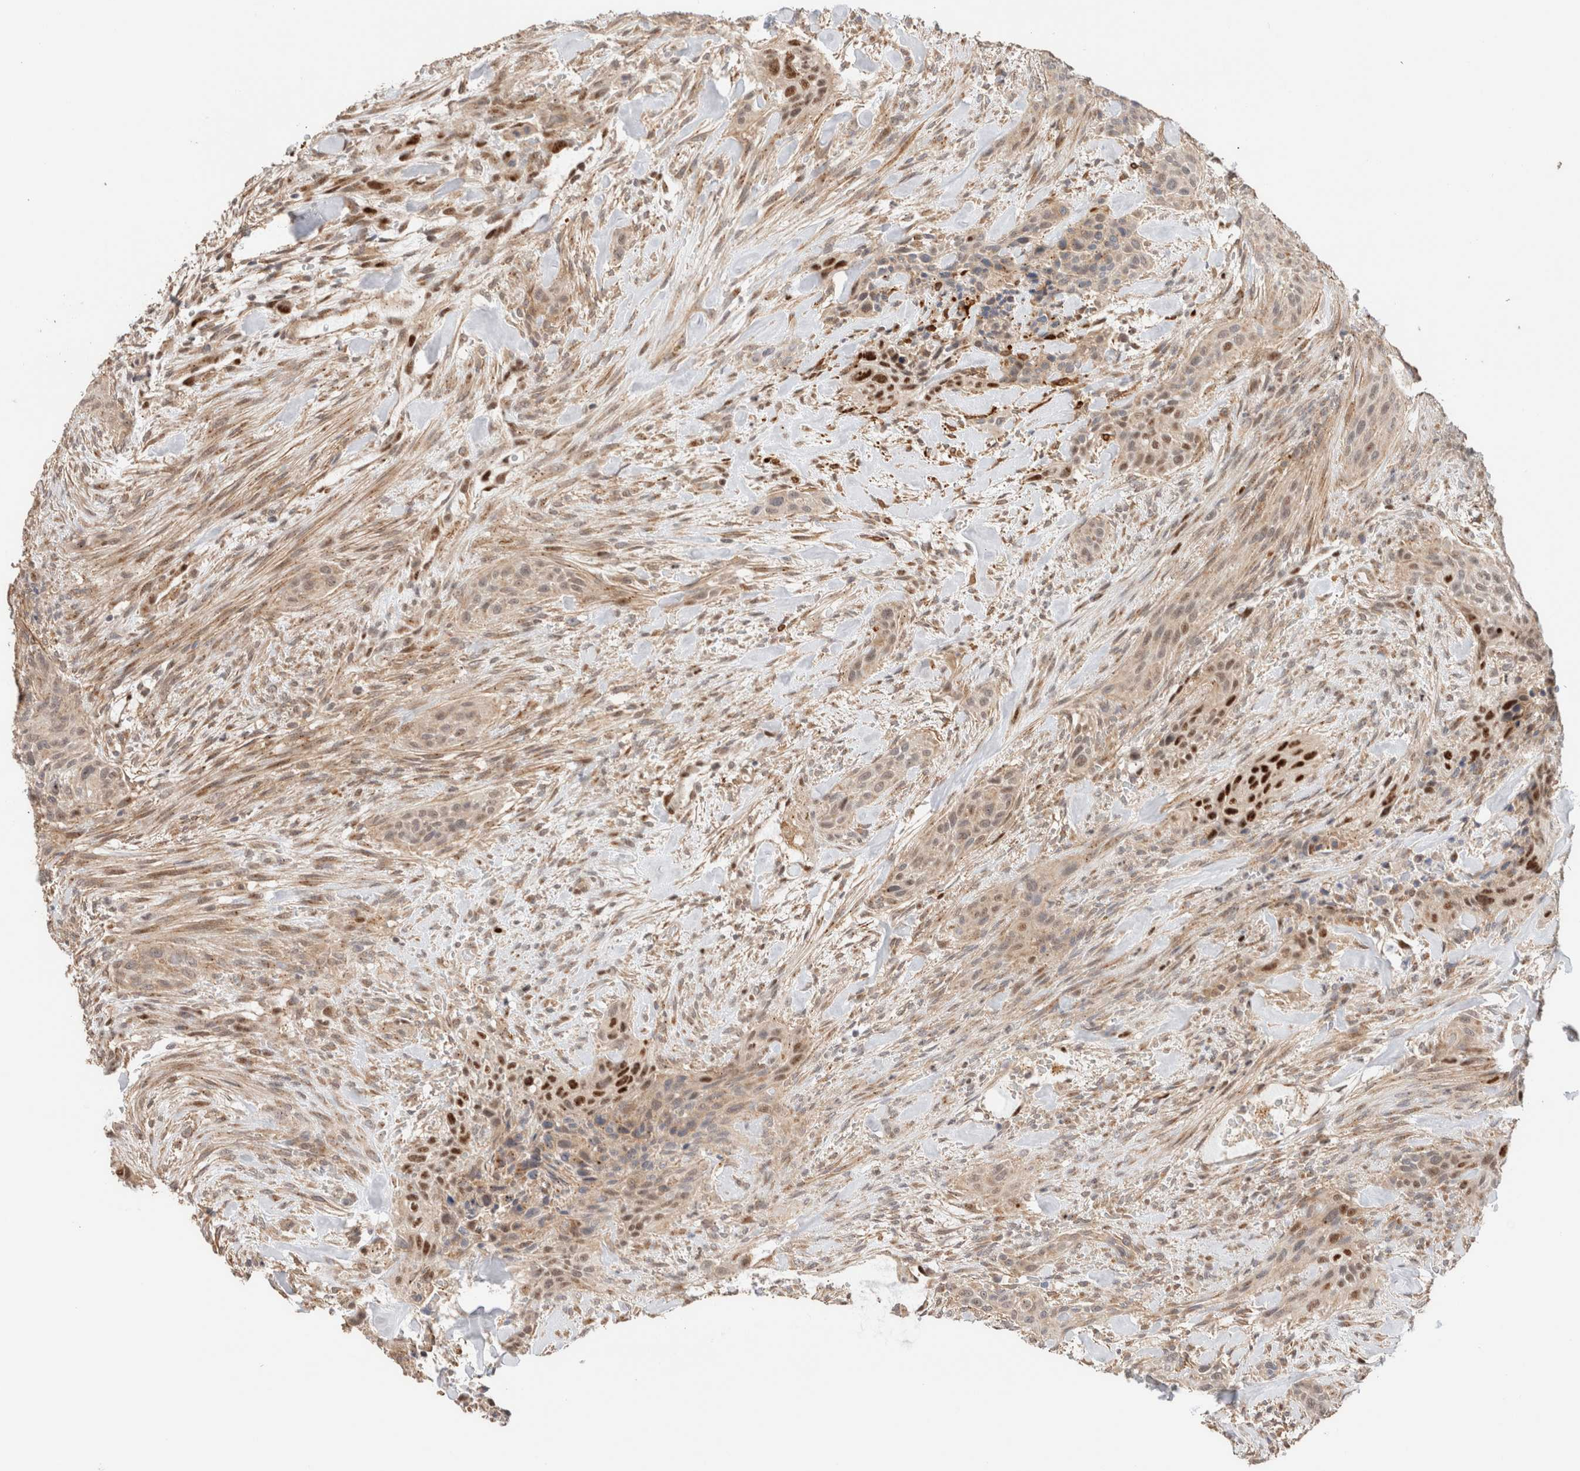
{"staining": {"intensity": "strong", "quantity": "<25%", "location": "nuclear"}, "tissue": "urothelial cancer", "cell_type": "Tumor cells", "image_type": "cancer", "snomed": [{"axis": "morphology", "description": "Urothelial carcinoma, High grade"}, {"axis": "topography", "description": "Urinary bladder"}], "caption": "The image shows a brown stain indicating the presence of a protein in the nuclear of tumor cells in high-grade urothelial carcinoma.", "gene": "ID3", "patient": {"sex": "male", "age": 35}}